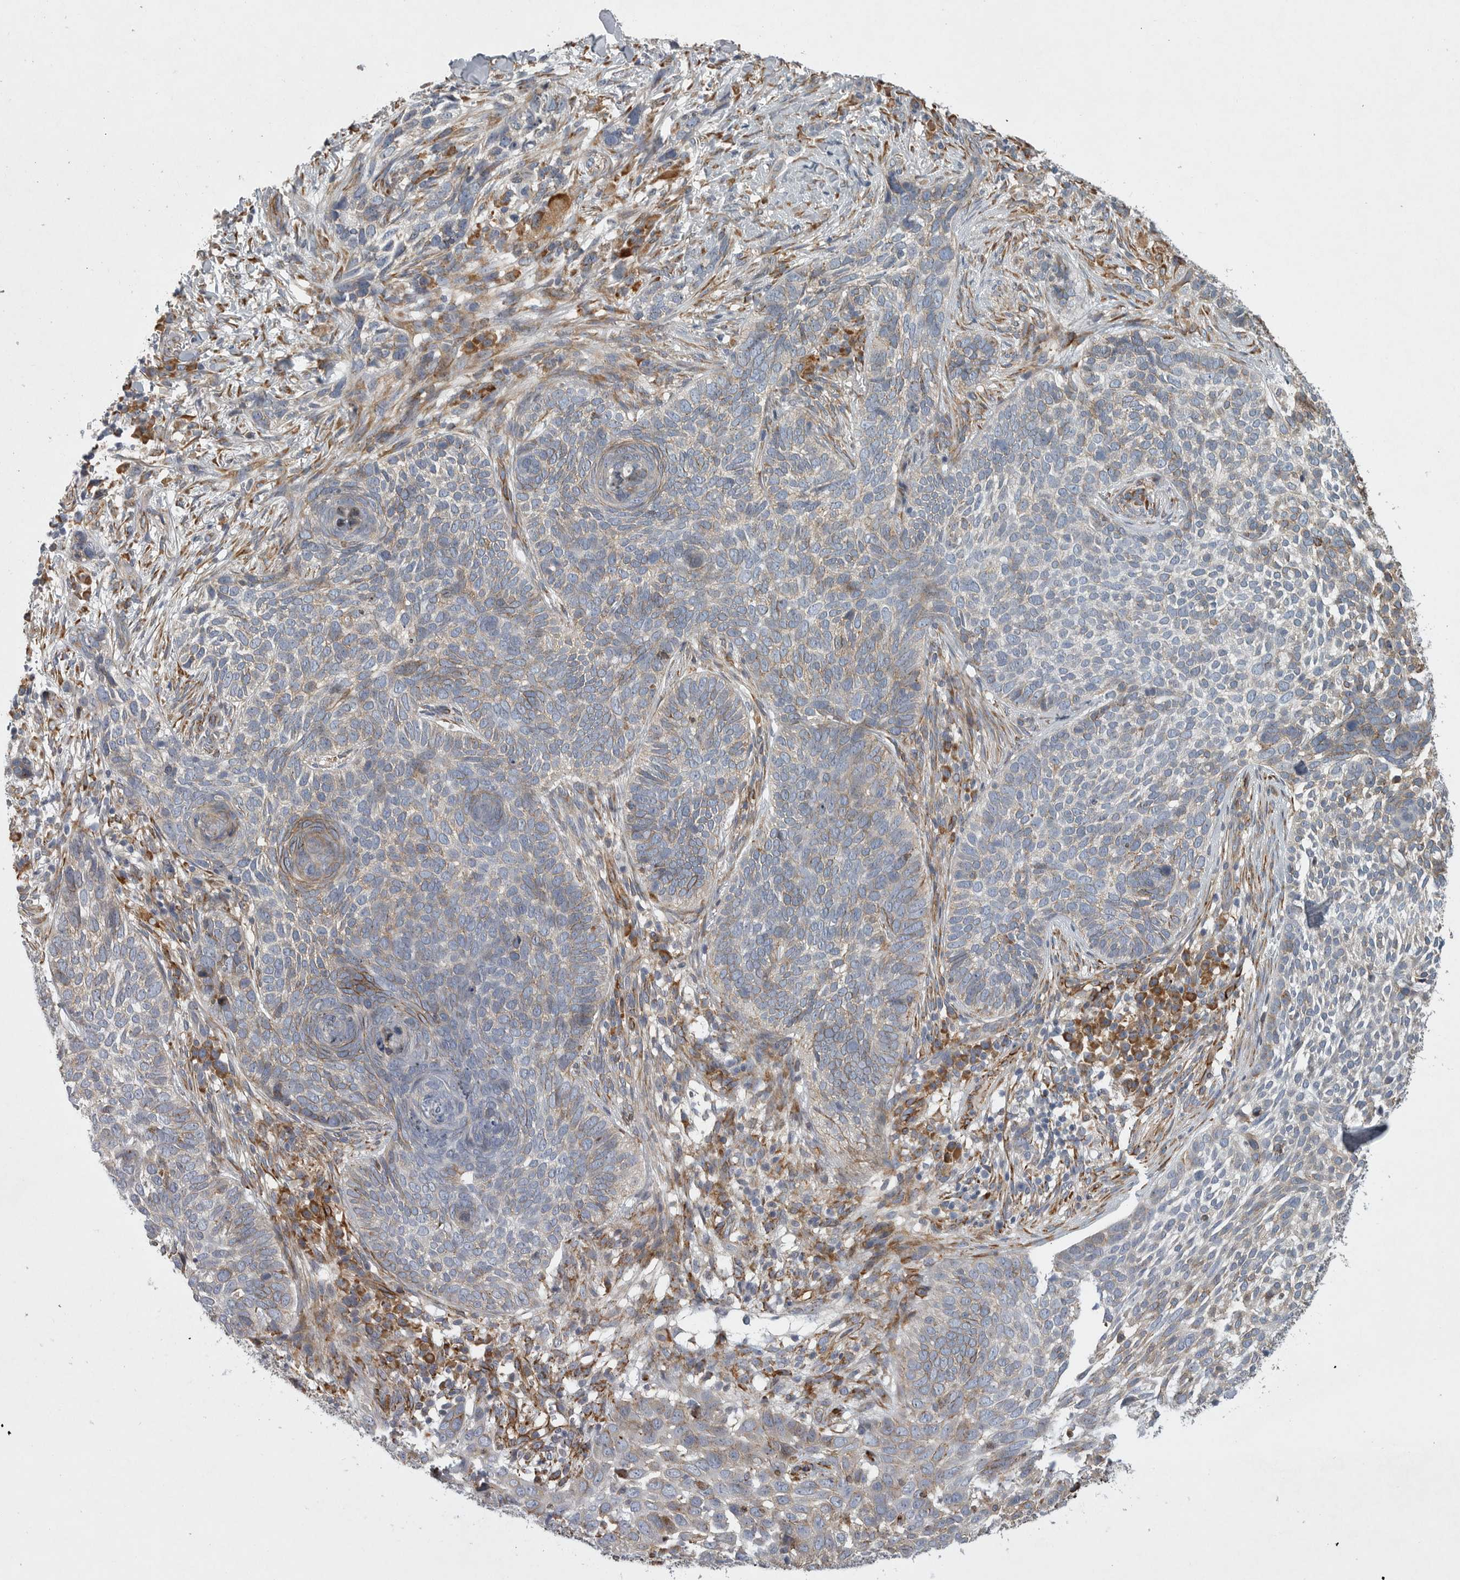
{"staining": {"intensity": "weak", "quantity": "25%-75%", "location": "cytoplasmic/membranous"}, "tissue": "skin cancer", "cell_type": "Tumor cells", "image_type": "cancer", "snomed": [{"axis": "morphology", "description": "Basal cell carcinoma"}, {"axis": "topography", "description": "Skin"}], "caption": "Immunohistochemical staining of human basal cell carcinoma (skin) demonstrates low levels of weak cytoplasmic/membranous protein positivity in approximately 25%-75% of tumor cells.", "gene": "MINPP1", "patient": {"sex": "female", "age": 64}}